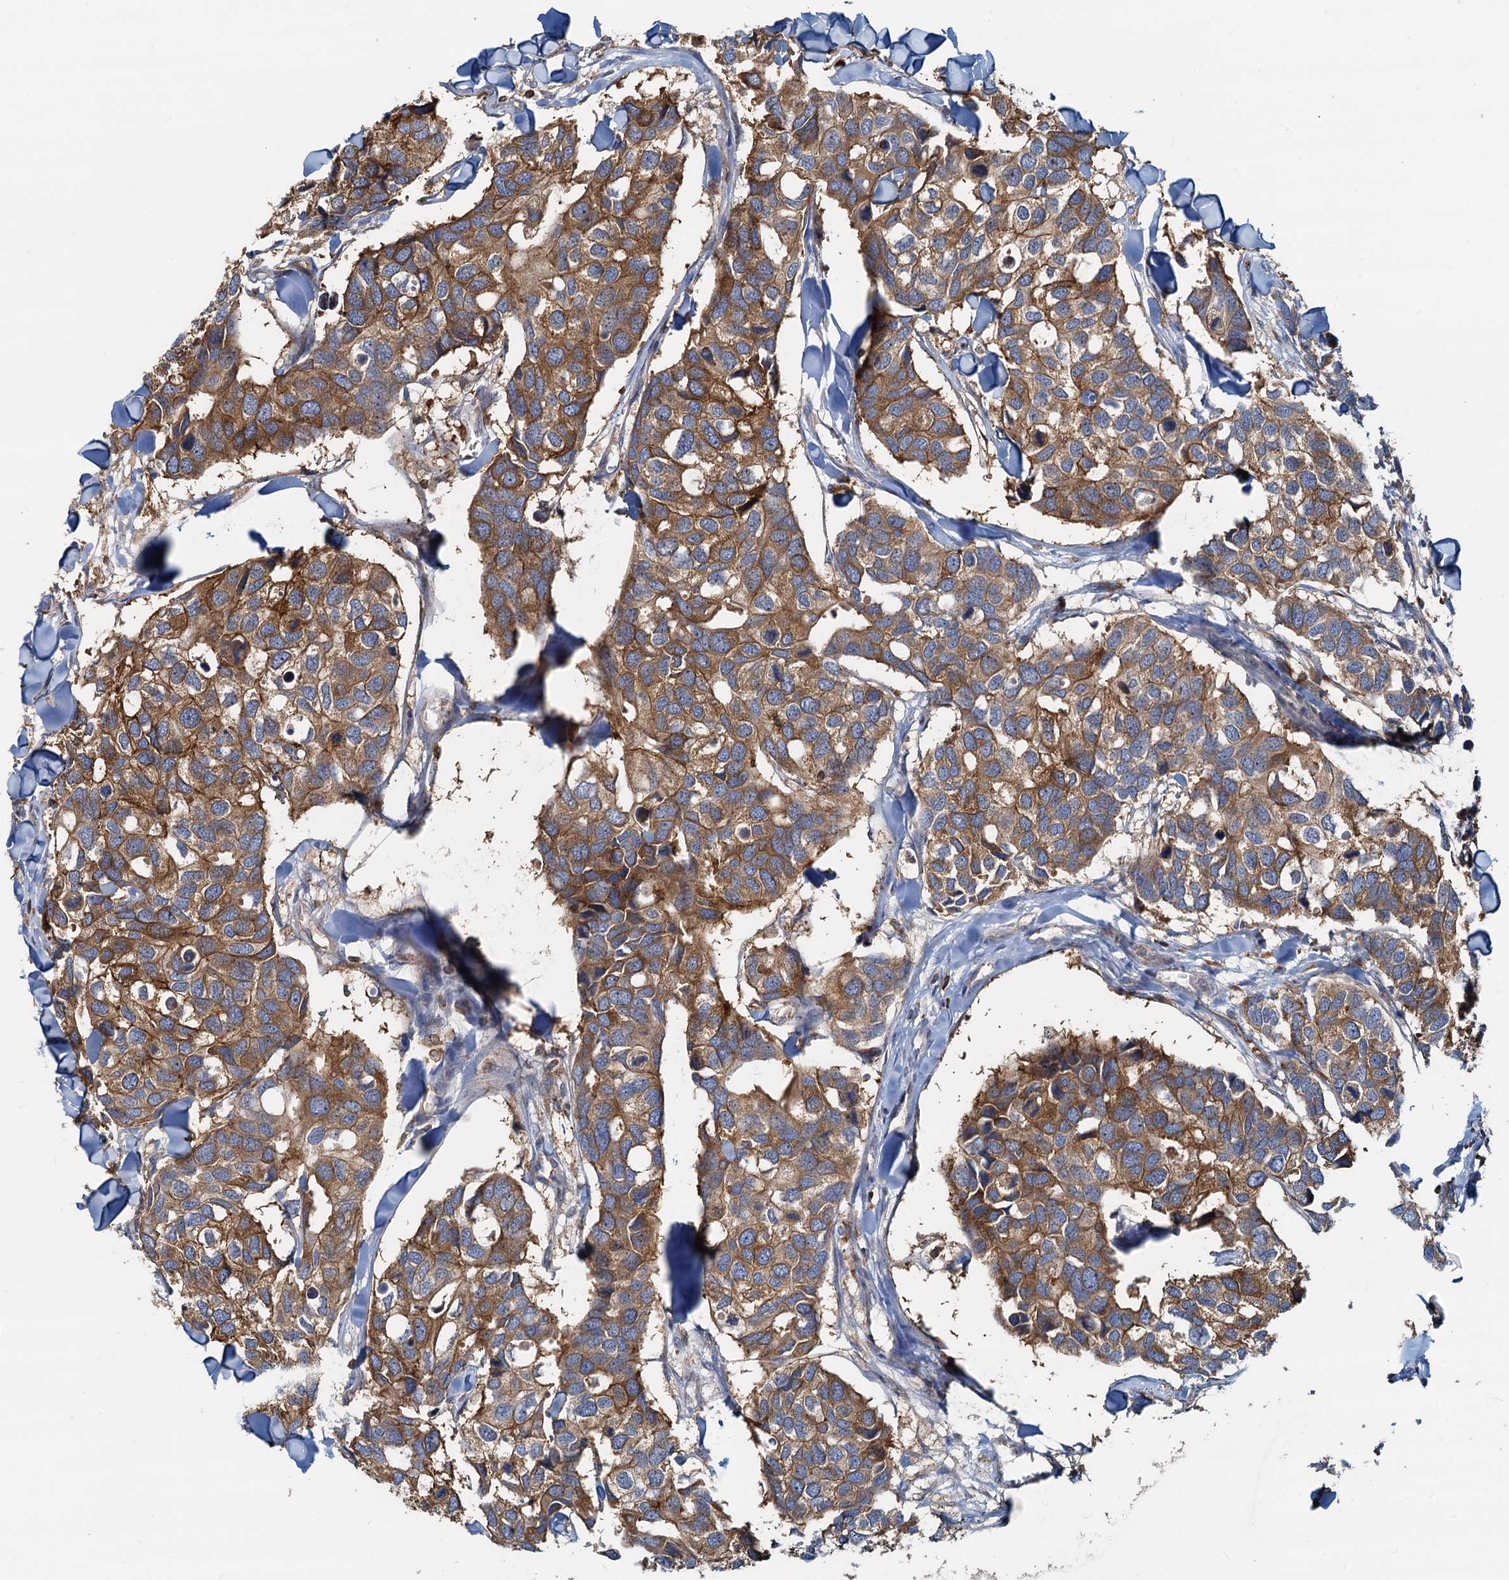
{"staining": {"intensity": "moderate", "quantity": ">75%", "location": "cytoplasmic/membranous"}, "tissue": "breast cancer", "cell_type": "Tumor cells", "image_type": "cancer", "snomed": [{"axis": "morphology", "description": "Duct carcinoma"}, {"axis": "topography", "description": "Breast"}], "caption": "DAB (3,3'-diaminobenzidine) immunohistochemical staining of human breast intraductal carcinoma demonstrates moderate cytoplasmic/membranous protein positivity in about >75% of tumor cells.", "gene": "LNX2", "patient": {"sex": "female", "age": 83}}